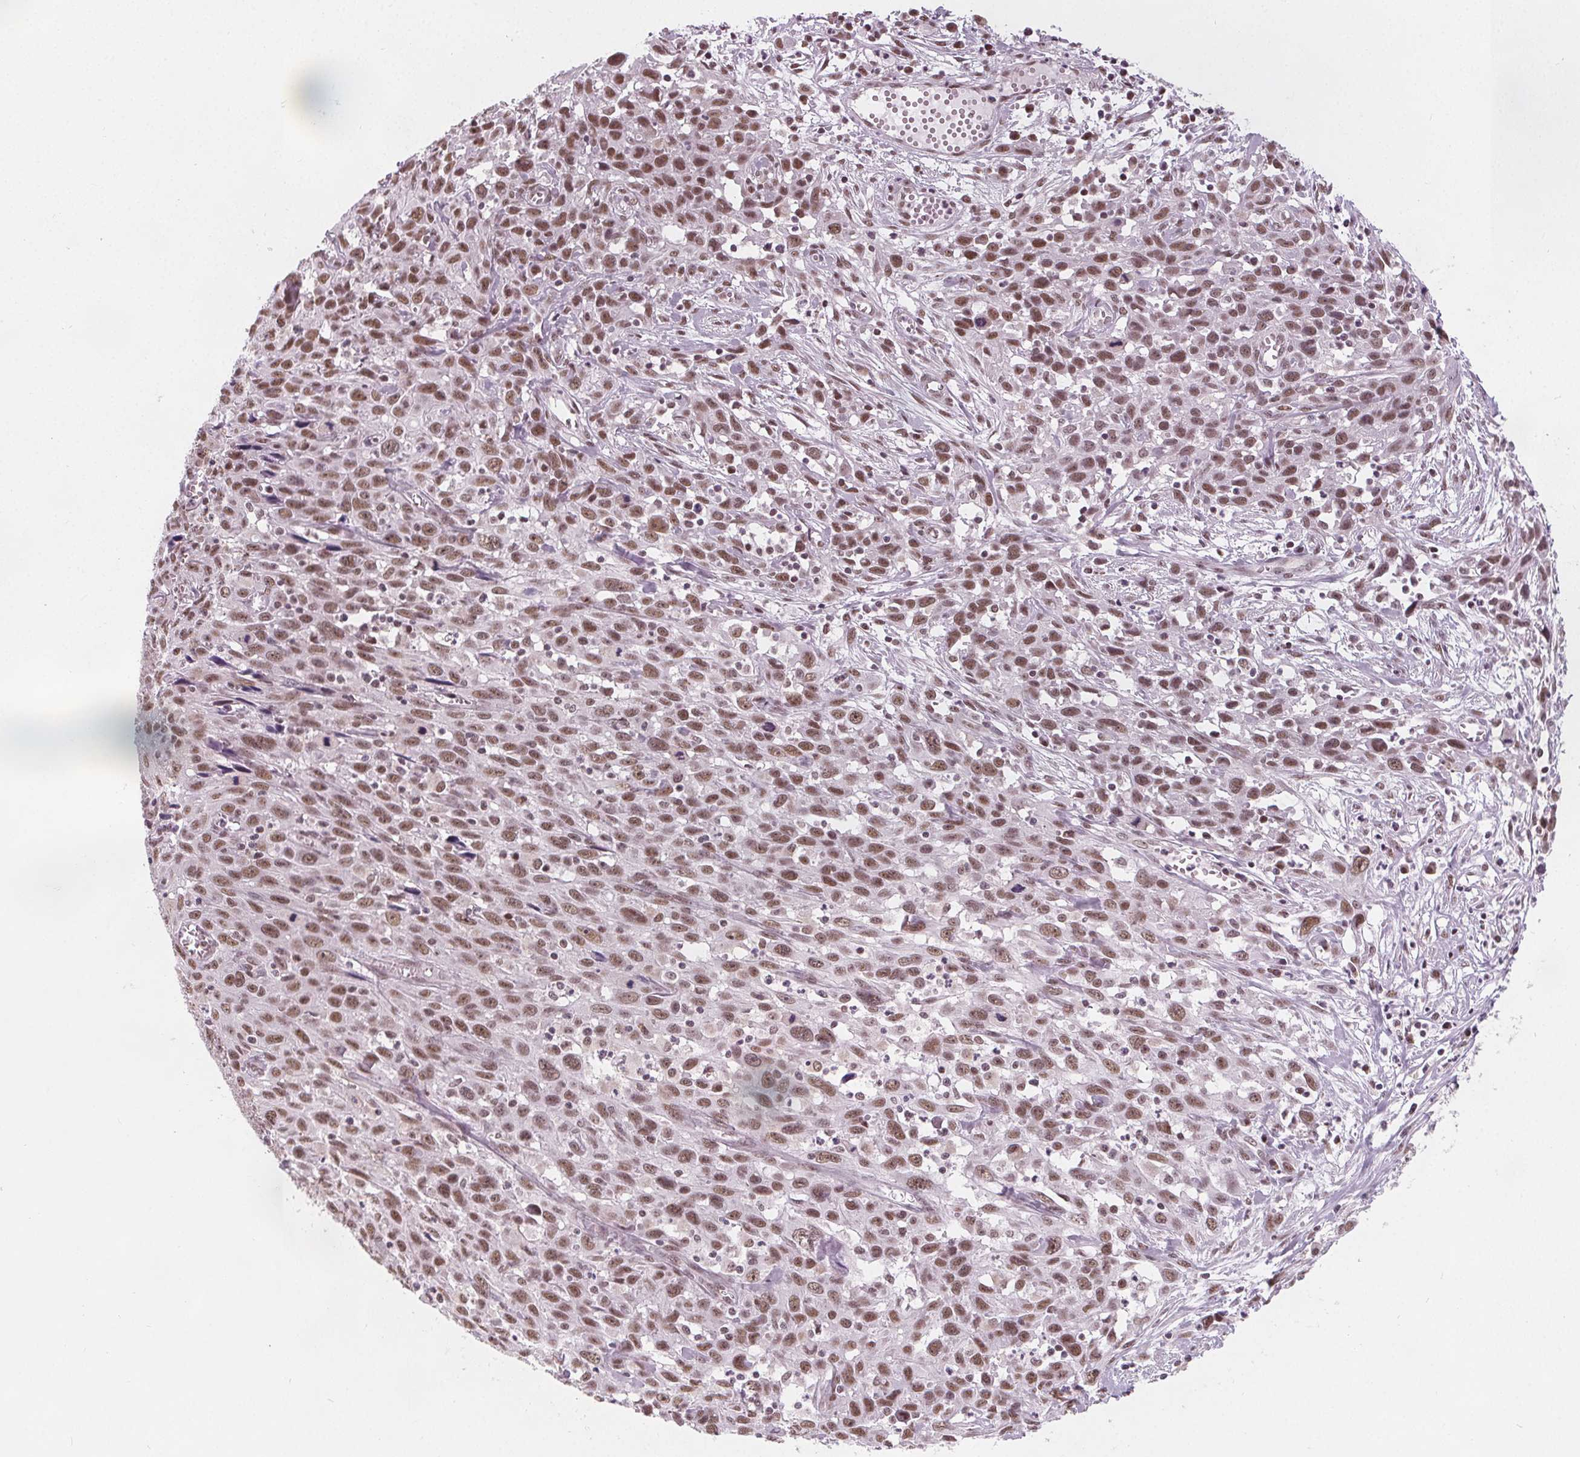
{"staining": {"intensity": "moderate", "quantity": ">75%", "location": "nuclear"}, "tissue": "cervical cancer", "cell_type": "Tumor cells", "image_type": "cancer", "snomed": [{"axis": "morphology", "description": "Squamous cell carcinoma, NOS"}, {"axis": "topography", "description": "Cervix"}], "caption": "A brown stain shows moderate nuclear staining of a protein in cervical cancer tumor cells.", "gene": "DPM2", "patient": {"sex": "female", "age": 38}}